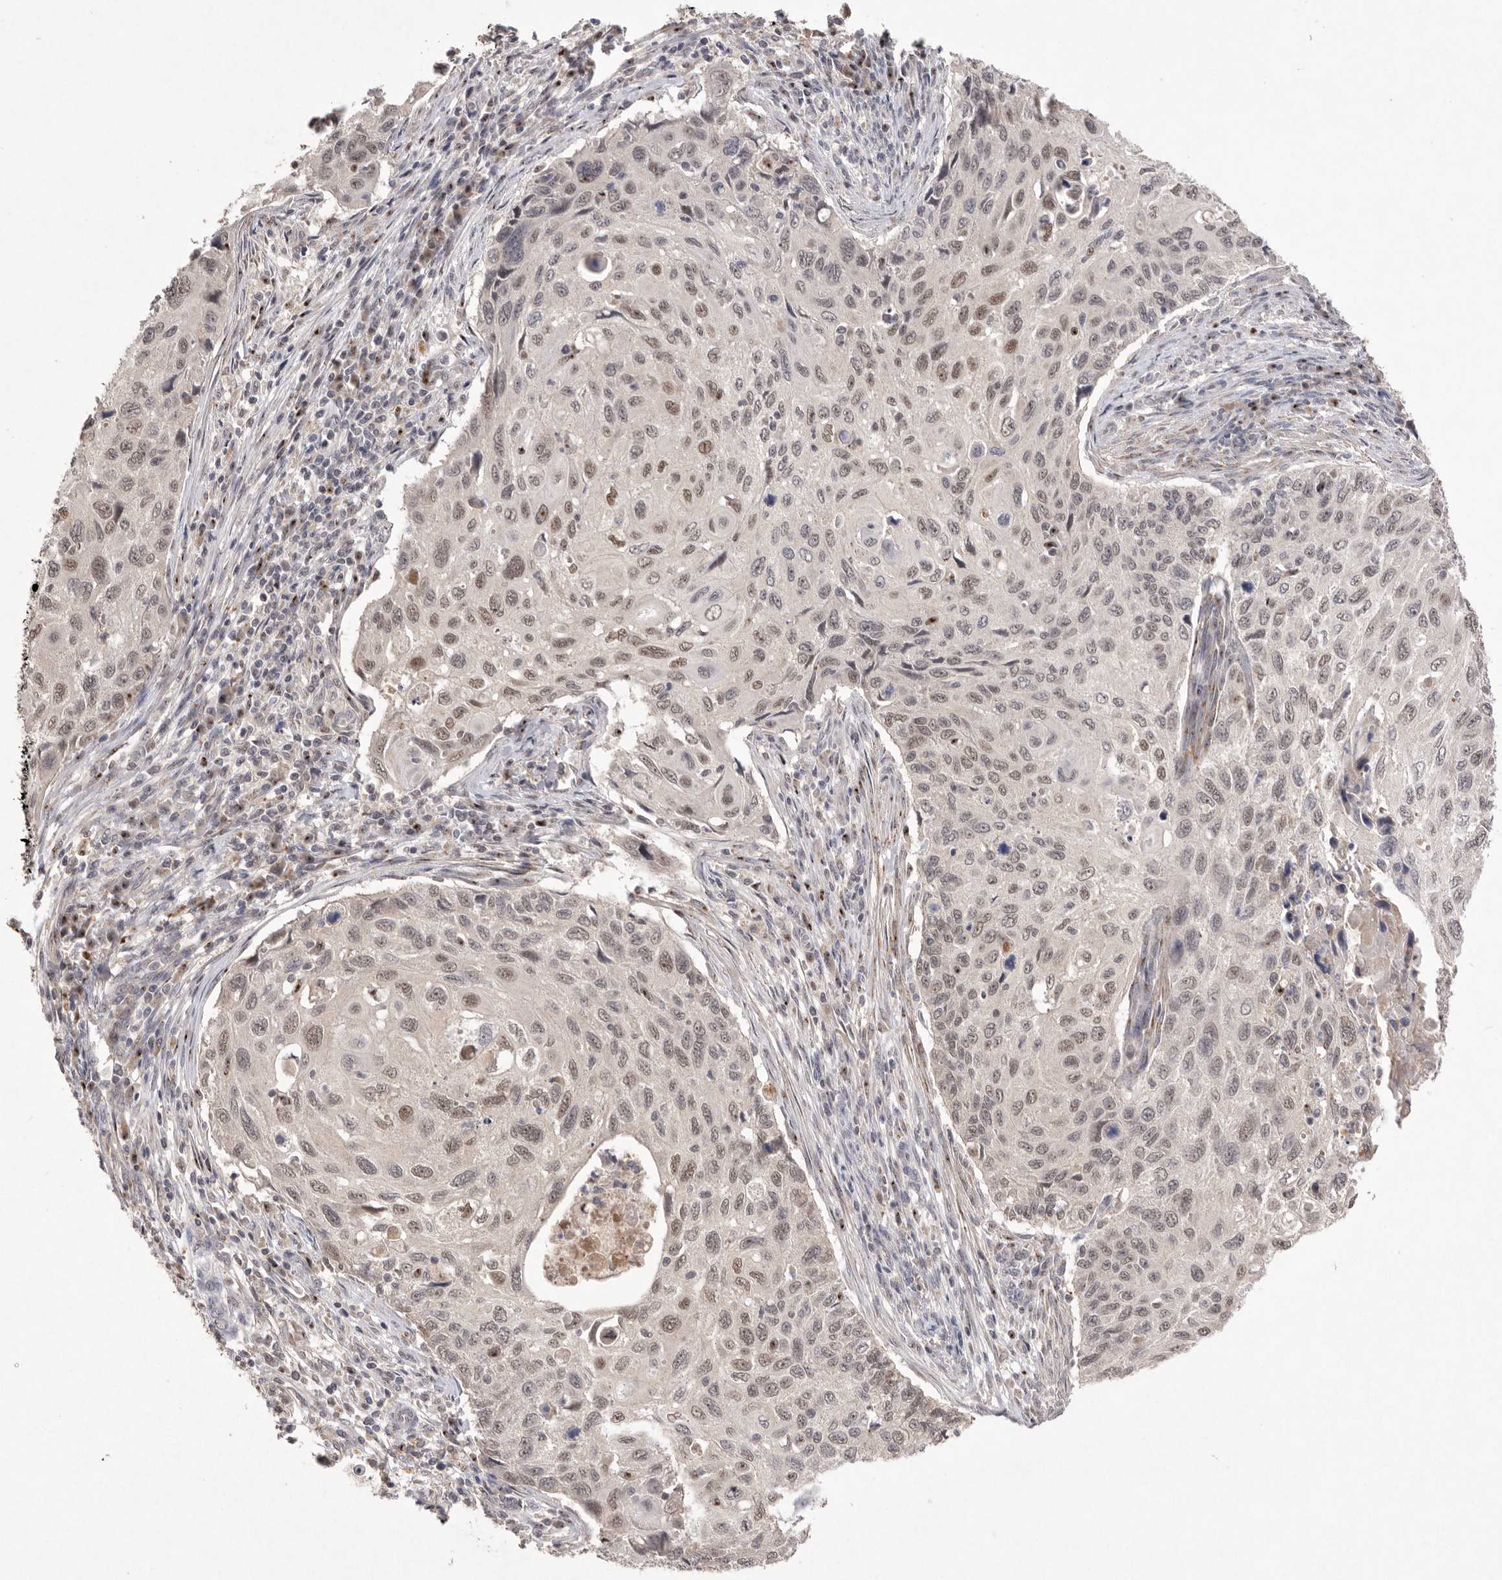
{"staining": {"intensity": "weak", "quantity": ">75%", "location": "nuclear"}, "tissue": "cervical cancer", "cell_type": "Tumor cells", "image_type": "cancer", "snomed": [{"axis": "morphology", "description": "Squamous cell carcinoma, NOS"}, {"axis": "topography", "description": "Cervix"}], "caption": "Immunohistochemistry photomicrograph of neoplastic tissue: human cervical cancer (squamous cell carcinoma) stained using immunohistochemistry (IHC) displays low levels of weak protein expression localized specifically in the nuclear of tumor cells, appearing as a nuclear brown color.", "gene": "HUS1", "patient": {"sex": "female", "age": 70}}